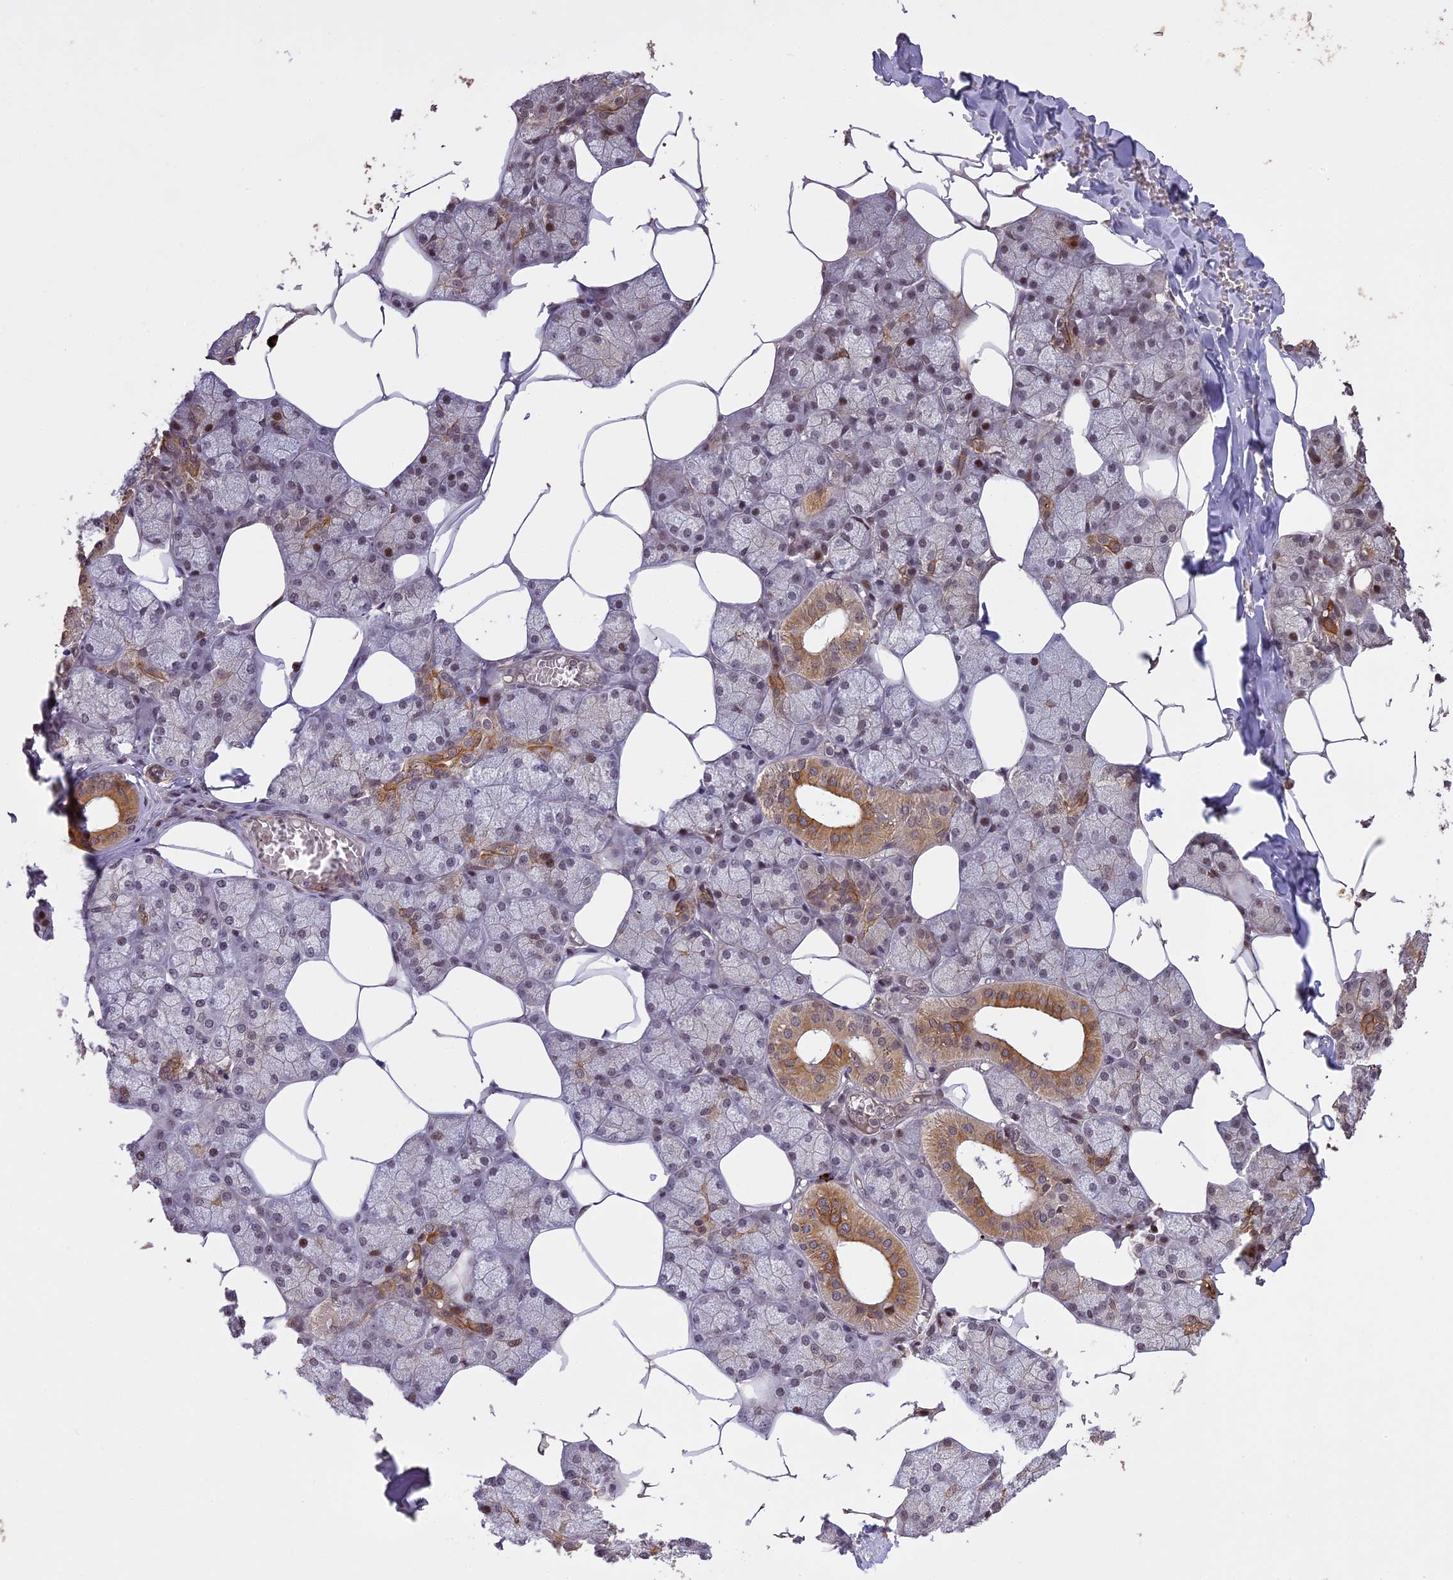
{"staining": {"intensity": "moderate", "quantity": "25%-75%", "location": "cytoplasmic/membranous,nuclear"}, "tissue": "salivary gland", "cell_type": "Glandular cells", "image_type": "normal", "snomed": [{"axis": "morphology", "description": "Normal tissue, NOS"}, {"axis": "topography", "description": "Salivary gland"}], "caption": "Immunohistochemical staining of normal salivary gland reveals moderate cytoplasmic/membranous,nuclear protein expression in approximately 25%-75% of glandular cells. The protein is shown in brown color, while the nuclei are stained blue.", "gene": "PRELID2", "patient": {"sex": "male", "age": 62}}